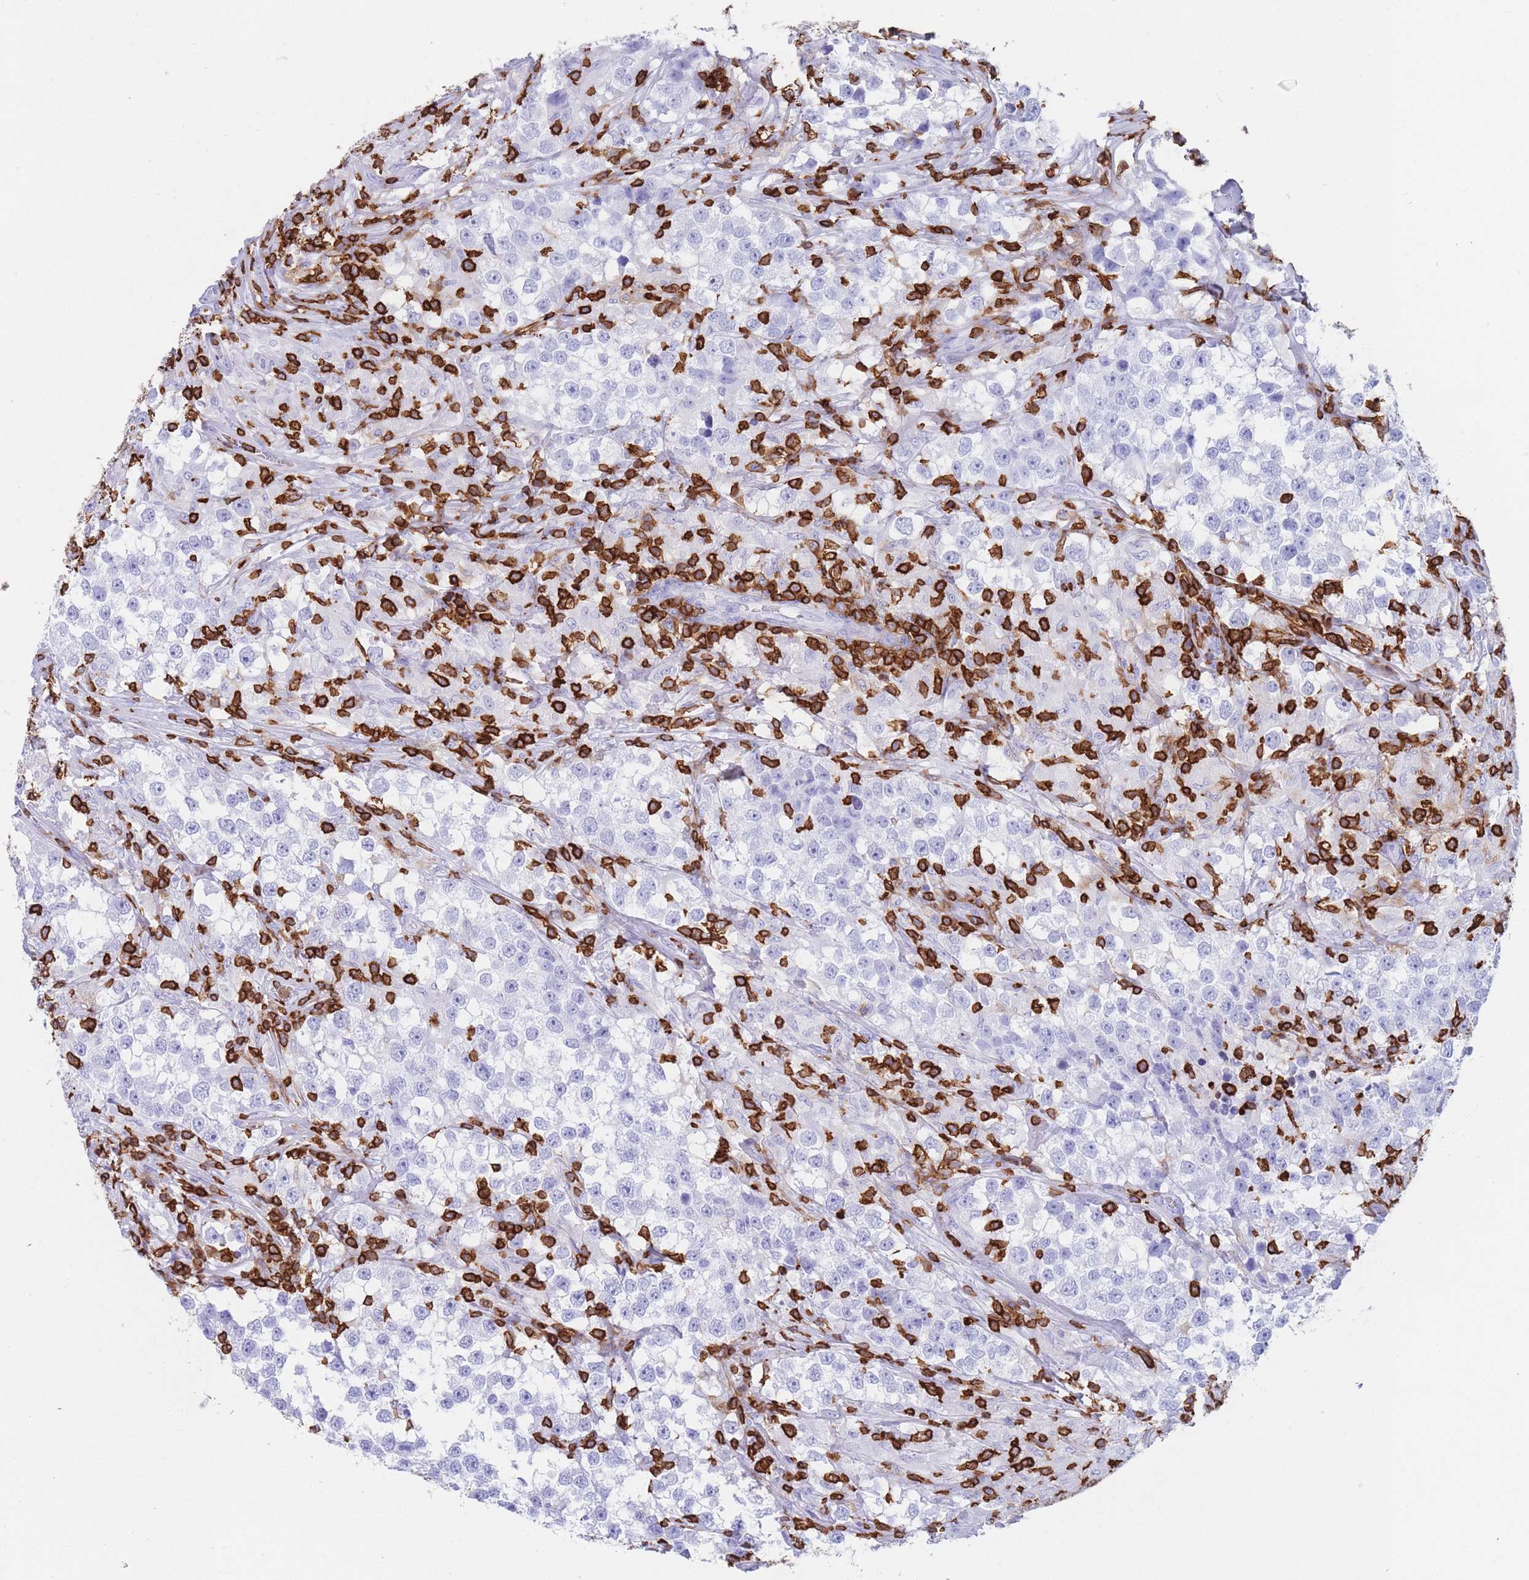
{"staining": {"intensity": "negative", "quantity": "none", "location": "none"}, "tissue": "testis cancer", "cell_type": "Tumor cells", "image_type": "cancer", "snomed": [{"axis": "morphology", "description": "Seminoma, NOS"}, {"axis": "topography", "description": "Testis"}], "caption": "There is no significant expression in tumor cells of testis seminoma.", "gene": "CORO1A", "patient": {"sex": "male", "age": 46}}